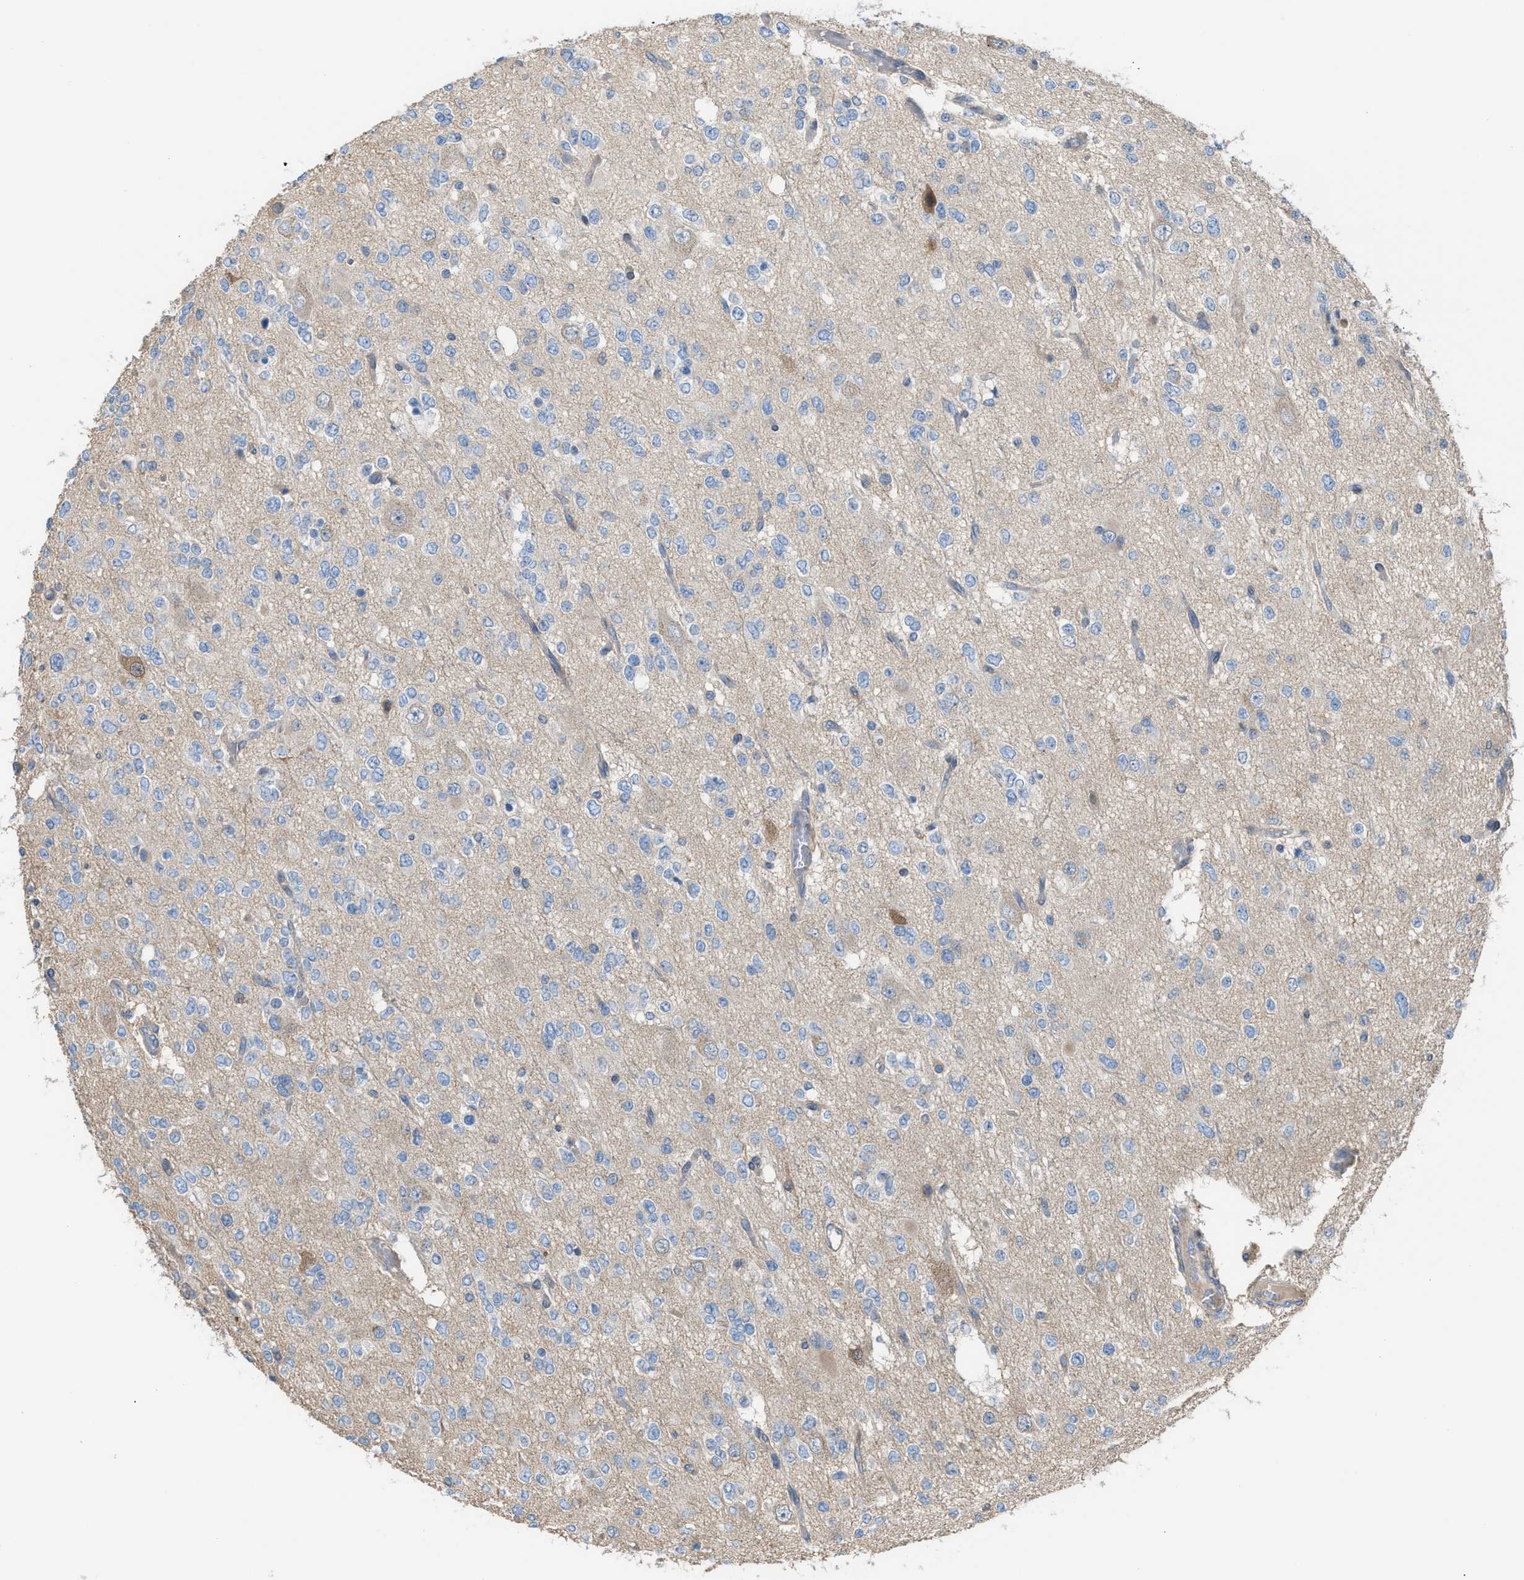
{"staining": {"intensity": "weak", "quantity": "<25%", "location": "cytoplasmic/membranous"}, "tissue": "glioma", "cell_type": "Tumor cells", "image_type": "cancer", "snomed": [{"axis": "morphology", "description": "Glioma, malignant, Low grade"}, {"axis": "topography", "description": "Brain"}], "caption": "DAB immunohistochemical staining of glioma reveals no significant expression in tumor cells. (DAB (3,3'-diaminobenzidine) immunohistochemistry with hematoxylin counter stain).", "gene": "NQO2", "patient": {"sex": "male", "age": 38}}